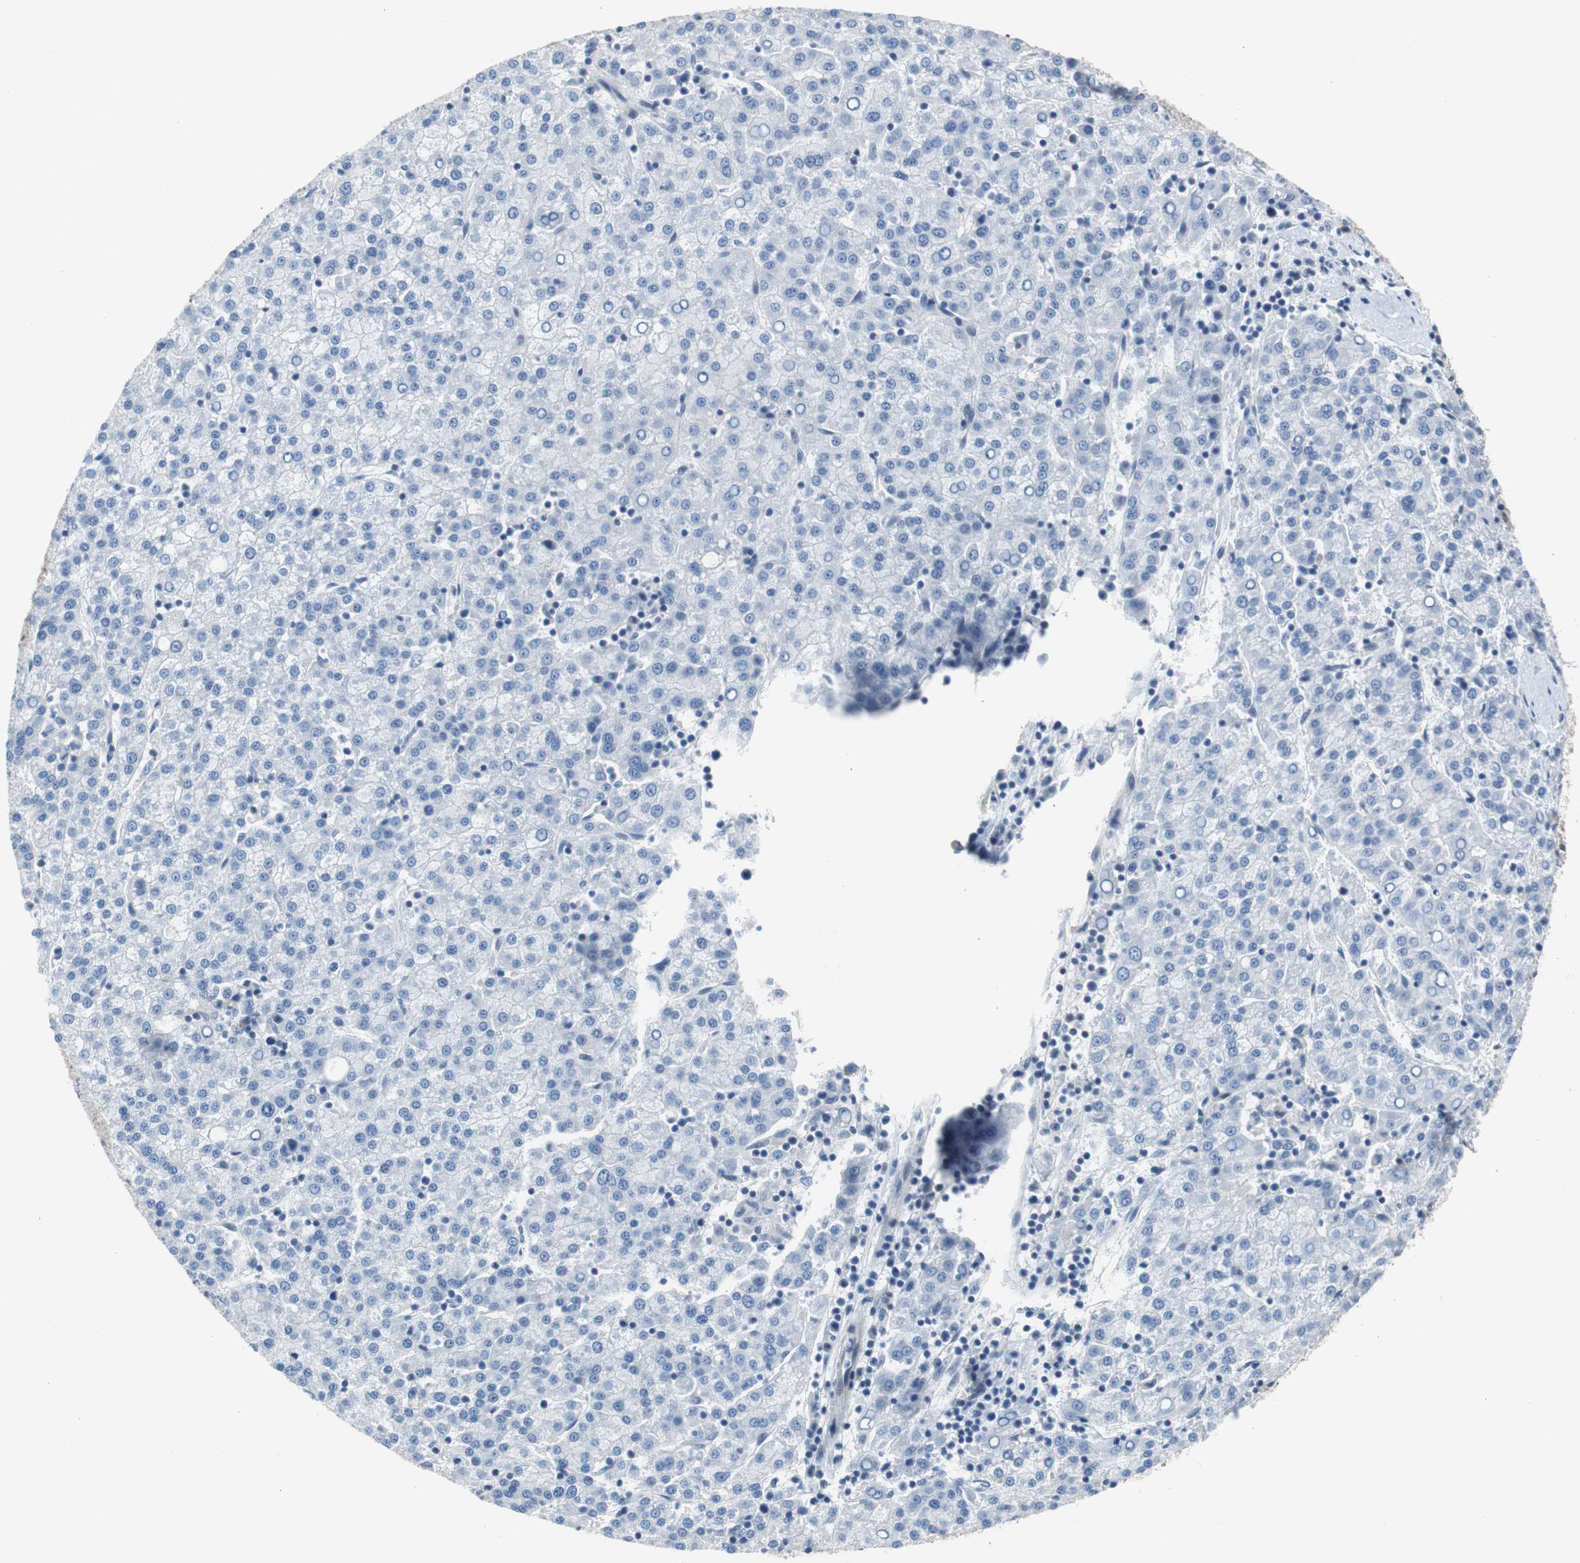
{"staining": {"intensity": "negative", "quantity": "none", "location": "none"}, "tissue": "liver cancer", "cell_type": "Tumor cells", "image_type": "cancer", "snomed": [{"axis": "morphology", "description": "Carcinoma, Hepatocellular, NOS"}, {"axis": "topography", "description": "Liver"}], "caption": "This is a histopathology image of IHC staining of liver cancer, which shows no positivity in tumor cells.", "gene": "KIF3B", "patient": {"sex": "female", "age": 58}}